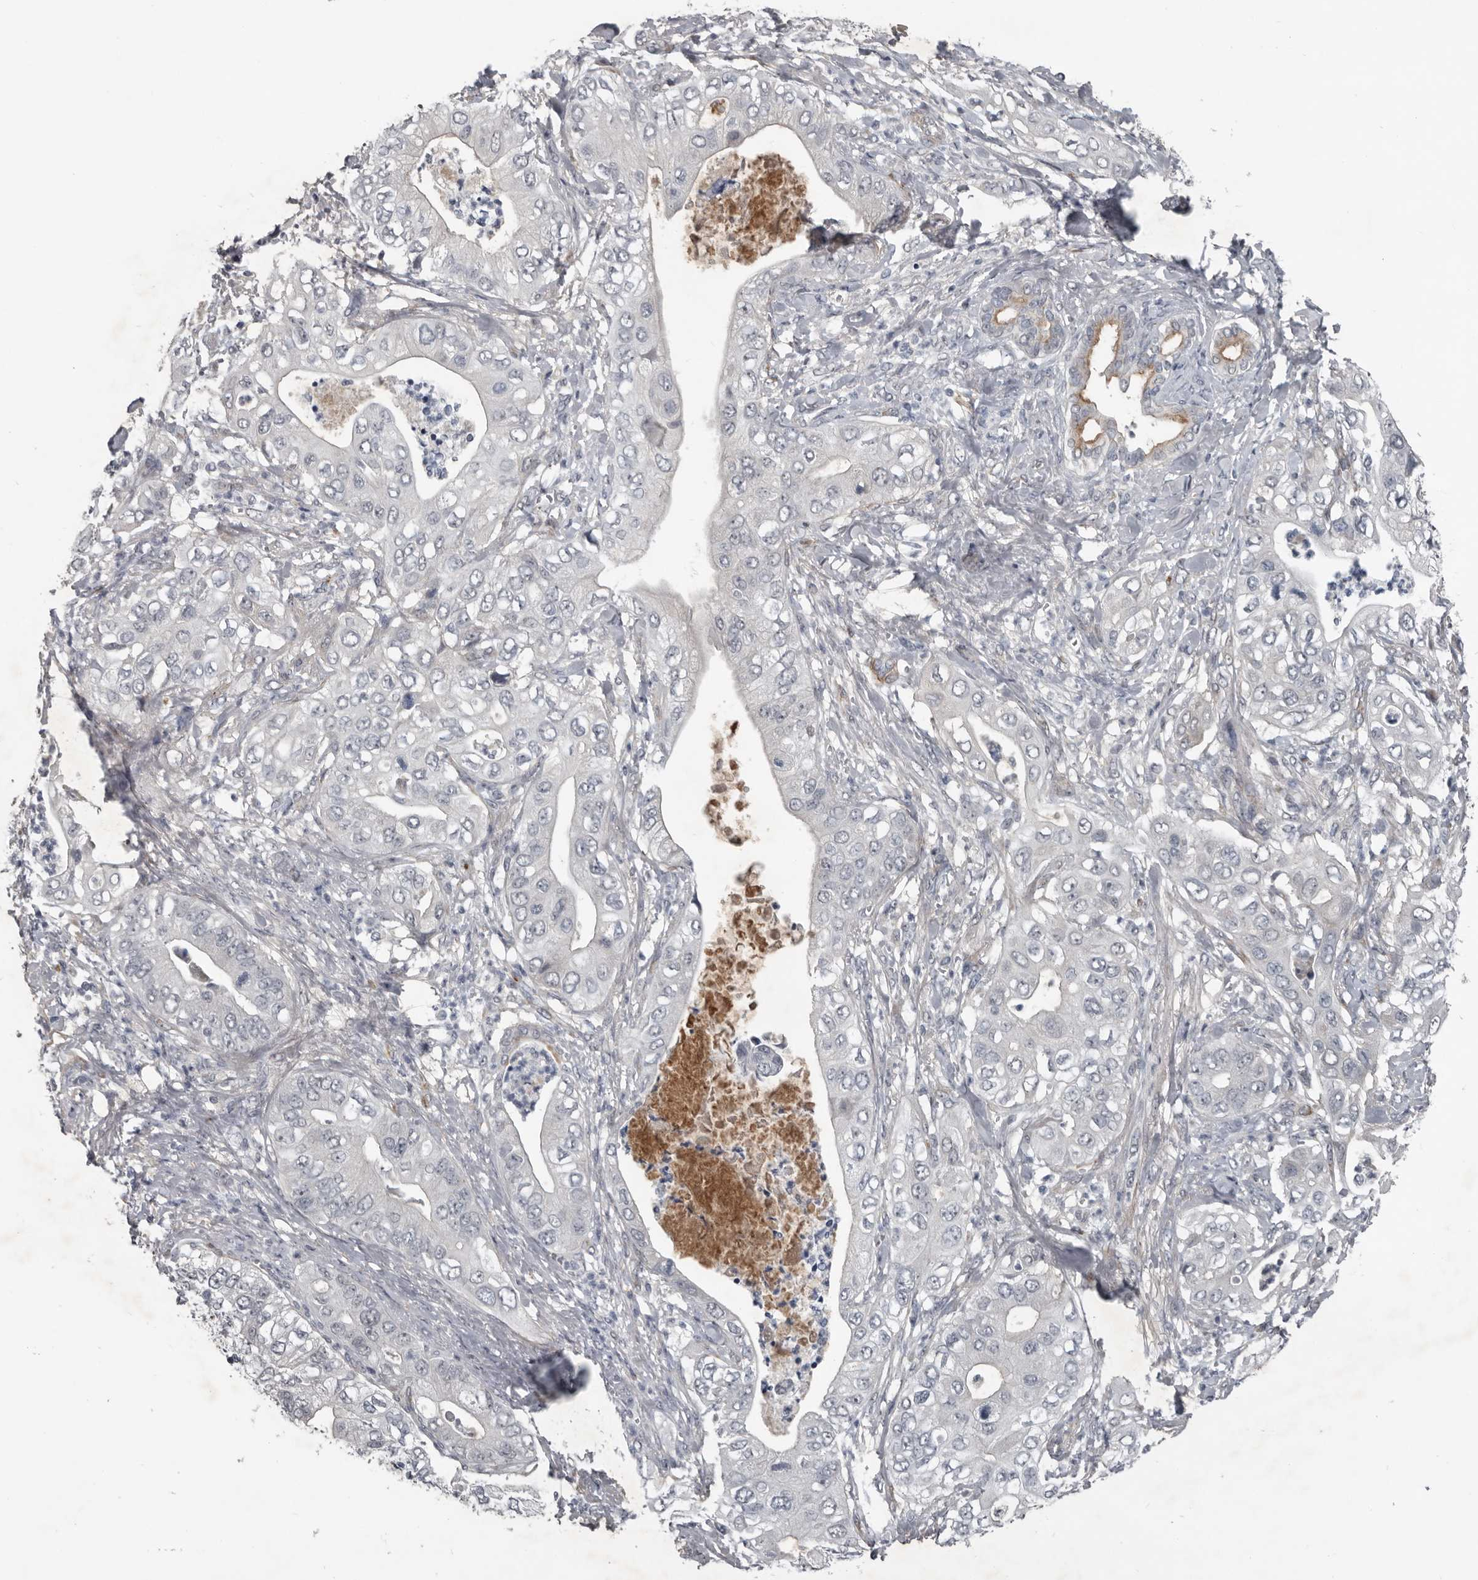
{"staining": {"intensity": "negative", "quantity": "none", "location": "none"}, "tissue": "pancreatic cancer", "cell_type": "Tumor cells", "image_type": "cancer", "snomed": [{"axis": "morphology", "description": "Adenocarcinoma, NOS"}, {"axis": "topography", "description": "Pancreas"}], "caption": "The immunohistochemistry micrograph has no significant expression in tumor cells of pancreatic cancer tissue. (Immunohistochemistry (ihc), brightfield microscopy, high magnification).", "gene": "C1orf216", "patient": {"sex": "female", "age": 78}}